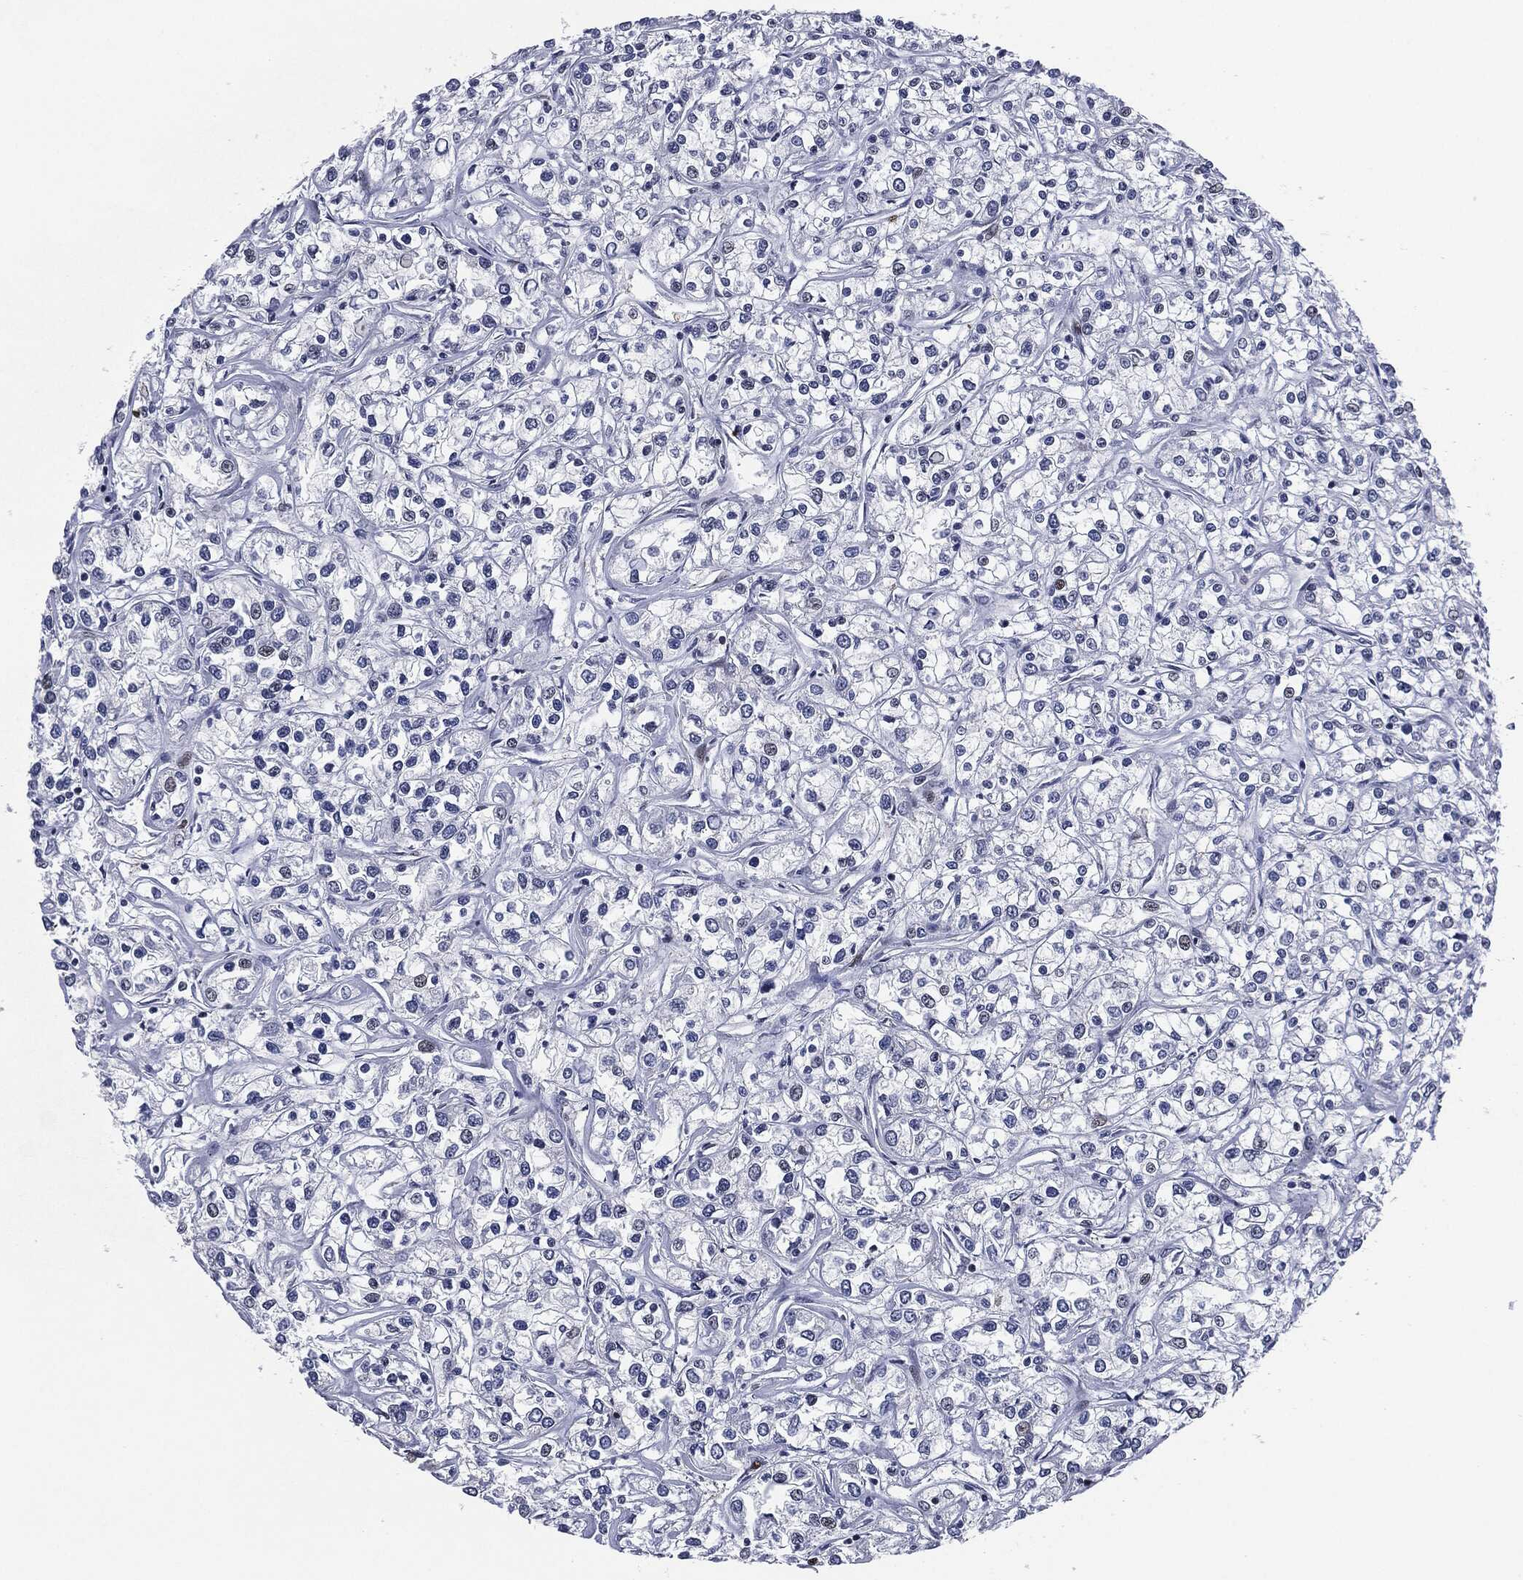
{"staining": {"intensity": "negative", "quantity": "none", "location": "none"}, "tissue": "renal cancer", "cell_type": "Tumor cells", "image_type": "cancer", "snomed": [{"axis": "morphology", "description": "Adenocarcinoma, NOS"}, {"axis": "topography", "description": "Kidney"}], "caption": "Image shows no protein staining in tumor cells of renal adenocarcinoma tissue. (Brightfield microscopy of DAB IHC at high magnification).", "gene": "AKT2", "patient": {"sex": "female", "age": 59}}